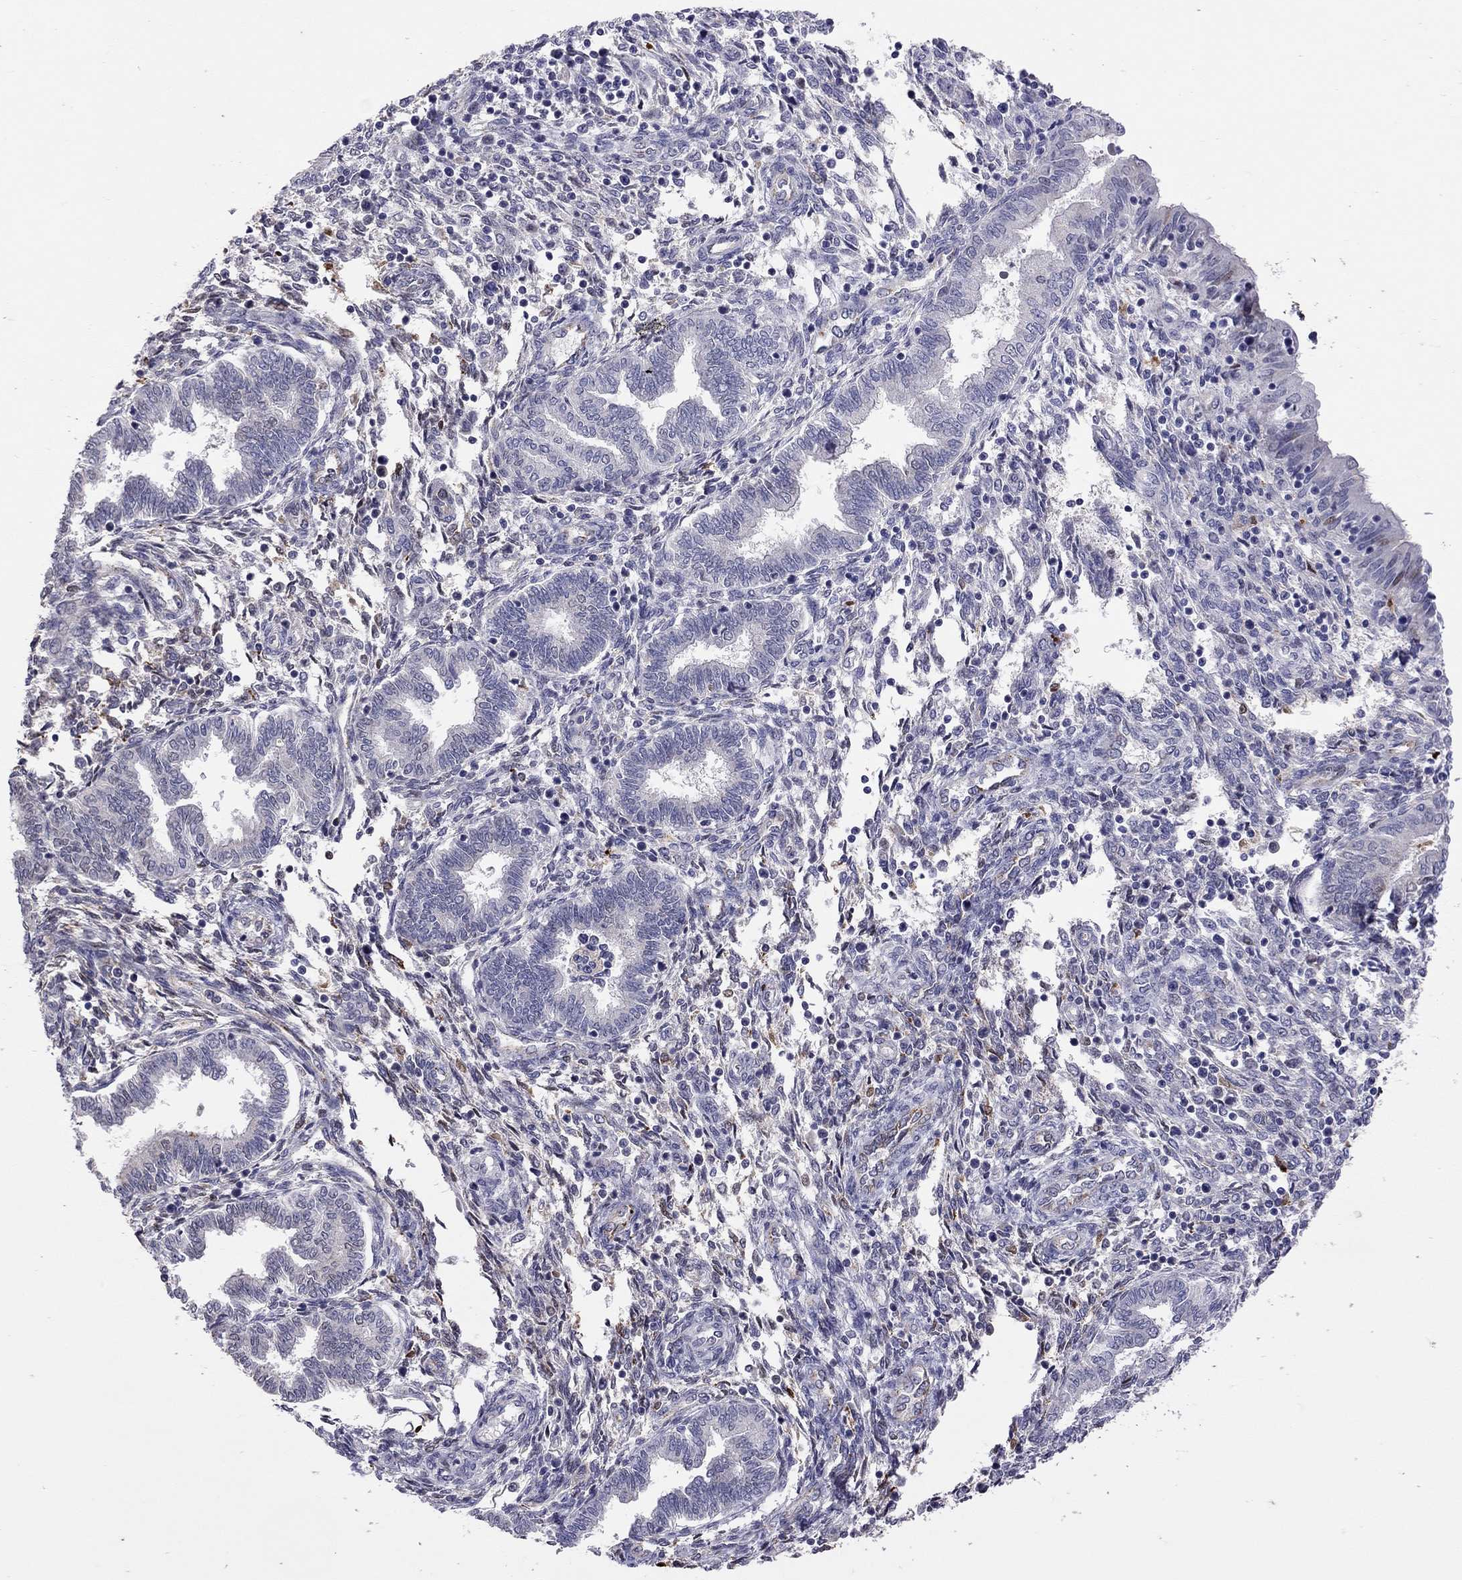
{"staining": {"intensity": "negative", "quantity": "none", "location": "none"}, "tissue": "endometrium", "cell_type": "Cells in endometrial stroma", "image_type": "normal", "snomed": [{"axis": "morphology", "description": "Normal tissue, NOS"}, {"axis": "topography", "description": "Endometrium"}], "caption": "High power microscopy photomicrograph of an immunohistochemistry photomicrograph of normal endometrium, revealing no significant positivity in cells in endometrial stroma.", "gene": "SERPINA3", "patient": {"sex": "female", "age": 42}}